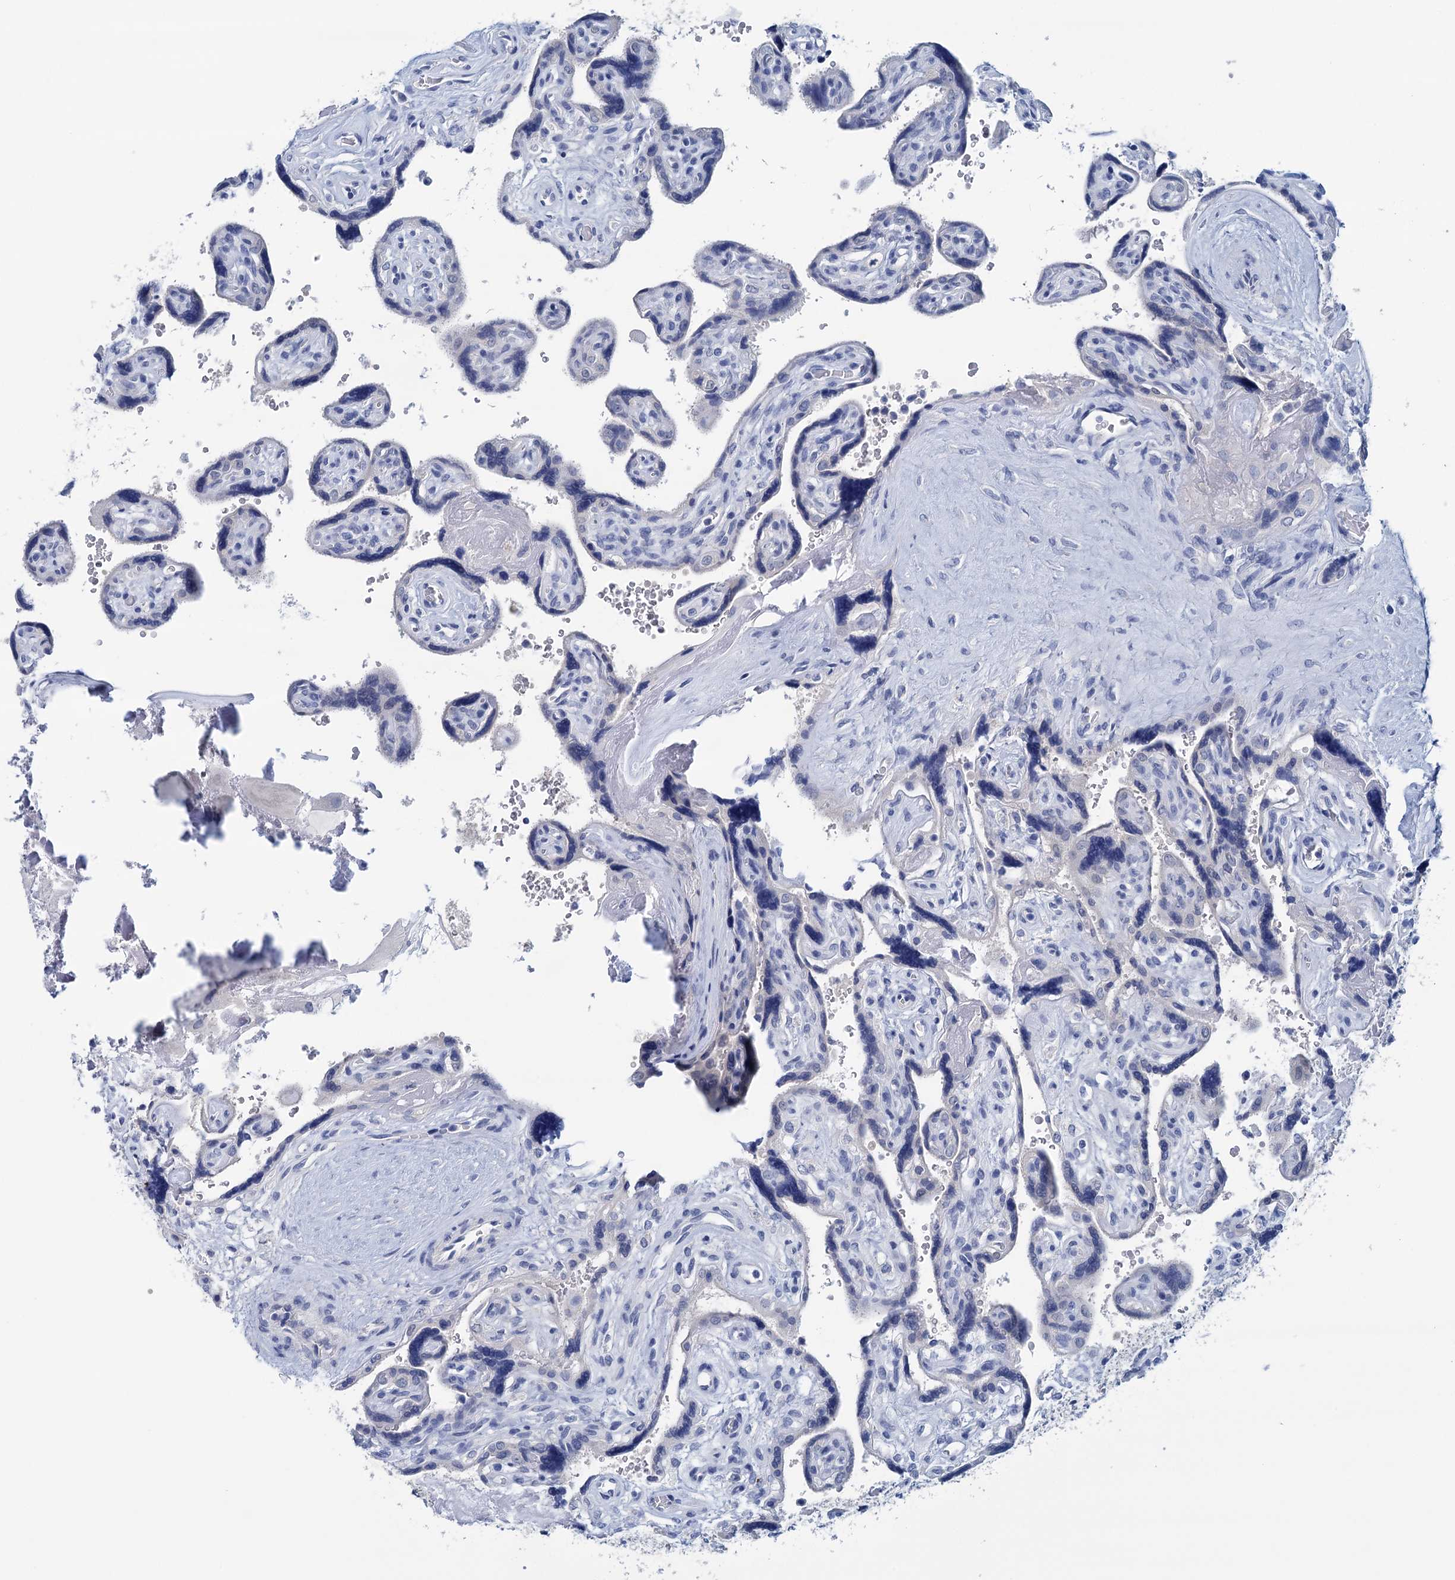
{"staining": {"intensity": "negative", "quantity": "none", "location": "none"}, "tissue": "placenta", "cell_type": "Trophoblastic cells", "image_type": "normal", "snomed": [{"axis": "morphology", "description": "Normal tissue, NOS"}, {"axis": "topography", "description": "Placenta"}], "caption": "Protein analysis of unremarkable placenta reveals no significant positivity in trophoblastic cells. The staining was performed using DAB to visualize the protein expression in brown, while the nuclei were stained in blue with hematoxylin (Magnification: 20x).", "gene": "MYOZ3", "patient": {"sex": "female", "age": 39}}